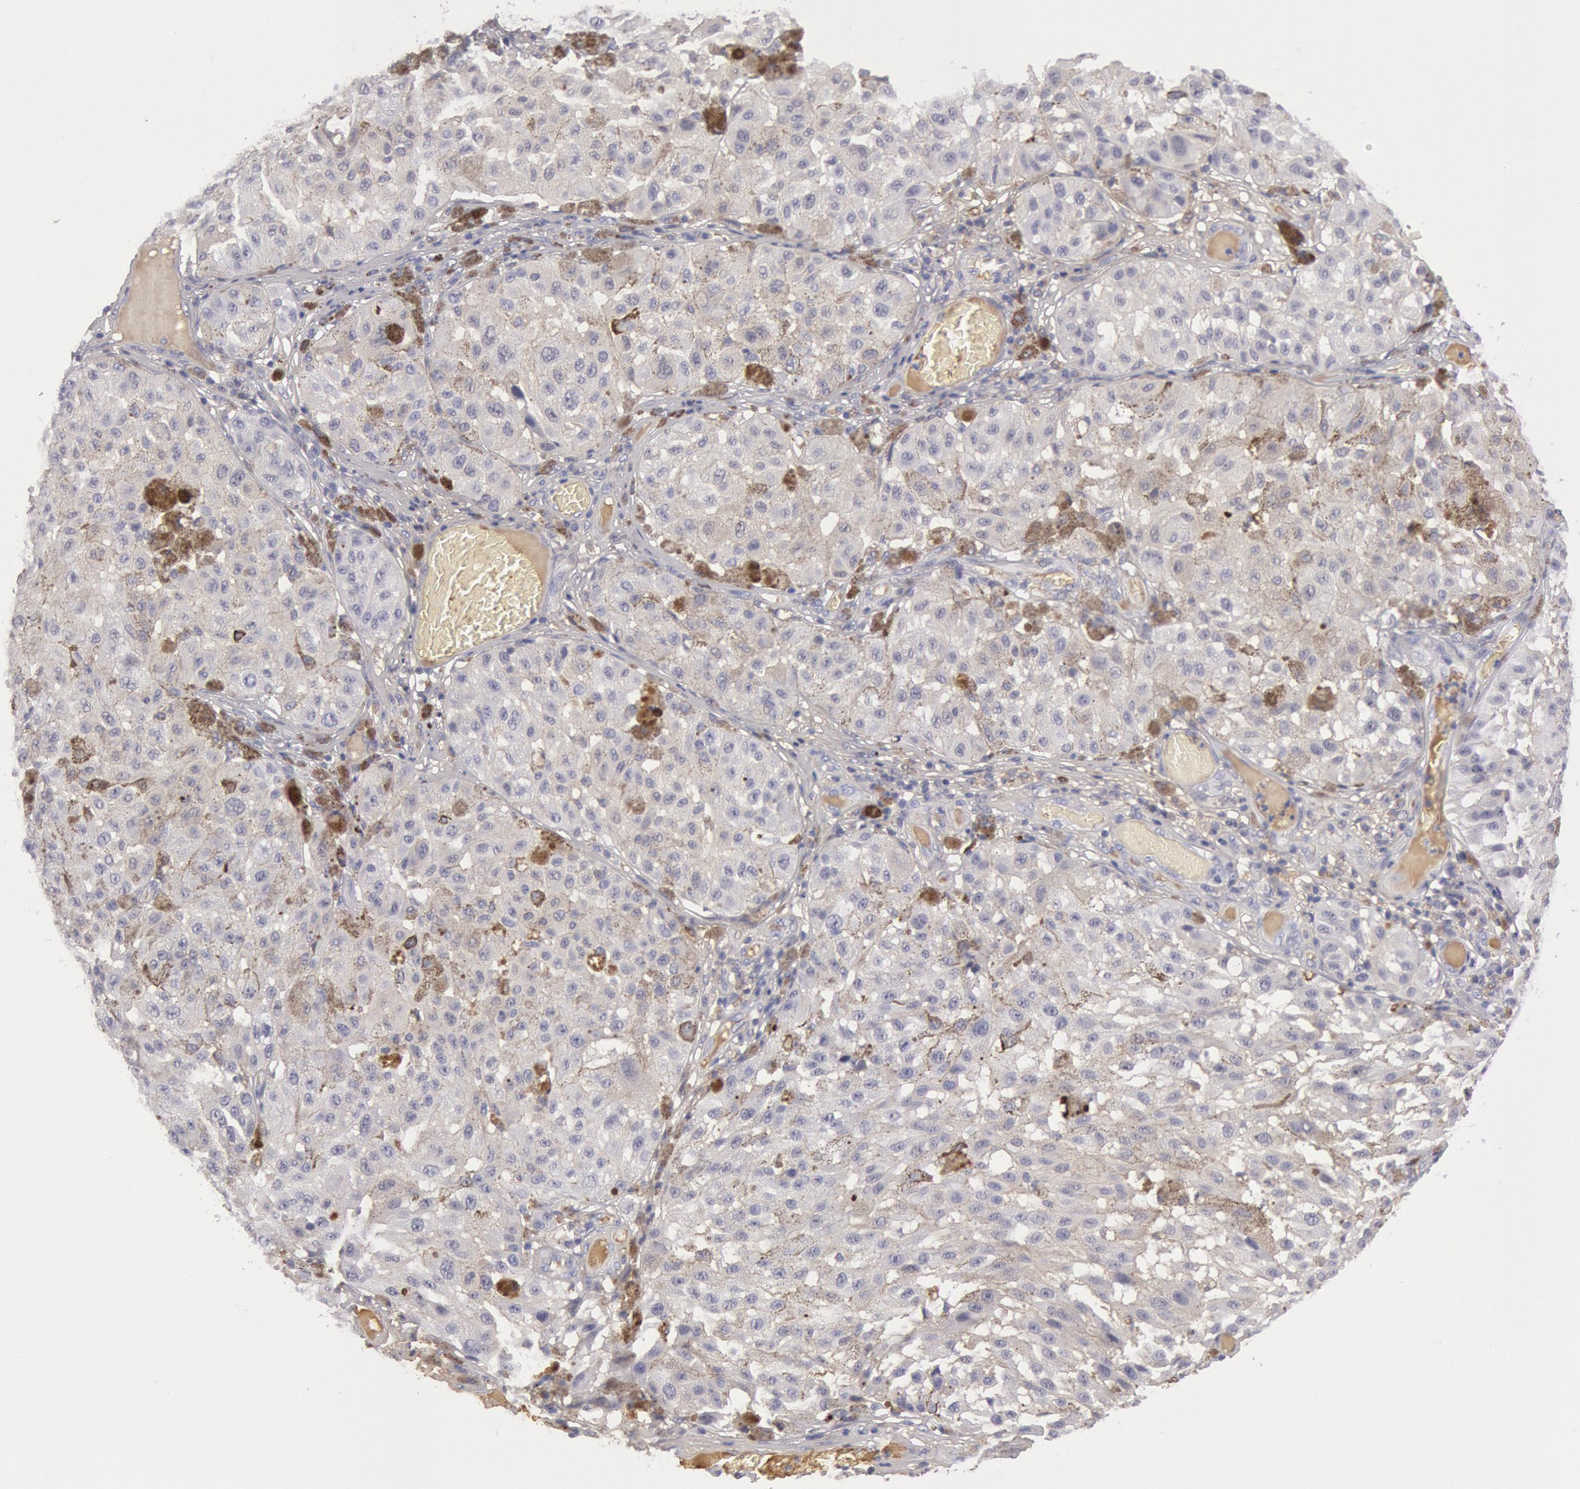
{"staining": {"intensity": "negative", "quantity": "none", "location": "none"}, "tissue": "melanoma", "cell_type": "Tumor cells", "image_type": "cancer", "snomed": [{"axis": "morphology", "description": "Malignant melanoma, NOS"}, {"axis": "topography", "description": "Skin"}], "caption": "Tumor cells show no significant protein expression in malignant melanoma.", "gene": "IGHA1", "patient": {"sex": "female", "age": 64}}